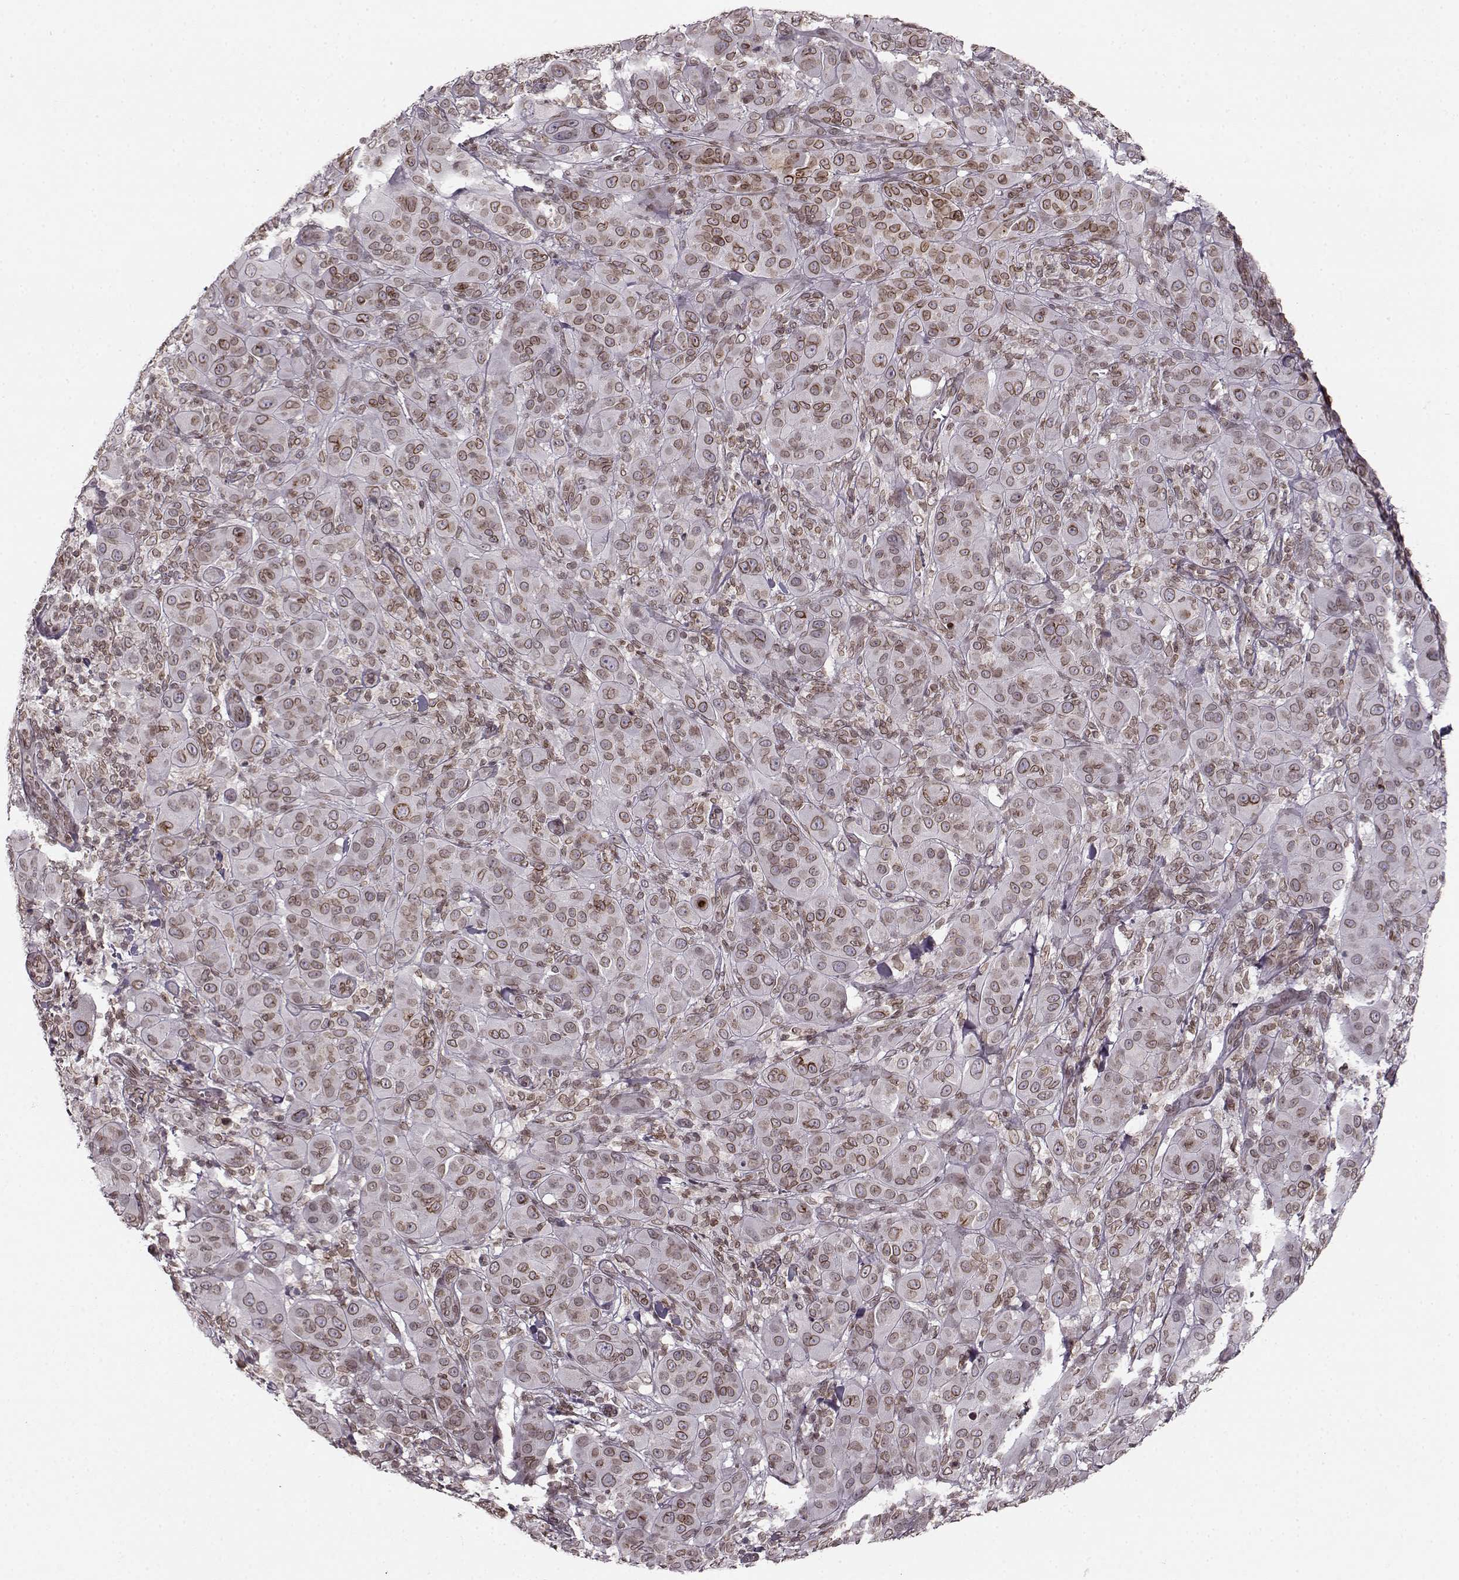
{"staining": {"intensity": "moderate", "quantity": ">75%", "location": "cytoplasmic/membranous,nuclear"}, "tissue": "melanoma", "cell_type": "Tumor cells", "image_type": "cancer", "snomed": [{"axis": "morphology", "description": "Malignant melanoma, NOS"}, {"axis": "topography", "description": "Skin"}], "caption": "About >75% of tumor cells in human melanoma show moderate cytoplasmic/membranous and nuclear protein positivity as visualized by brown immunohistochemical staining.", "gene": "DCAF12", "patient": {"sex": "female", "age": 87}}